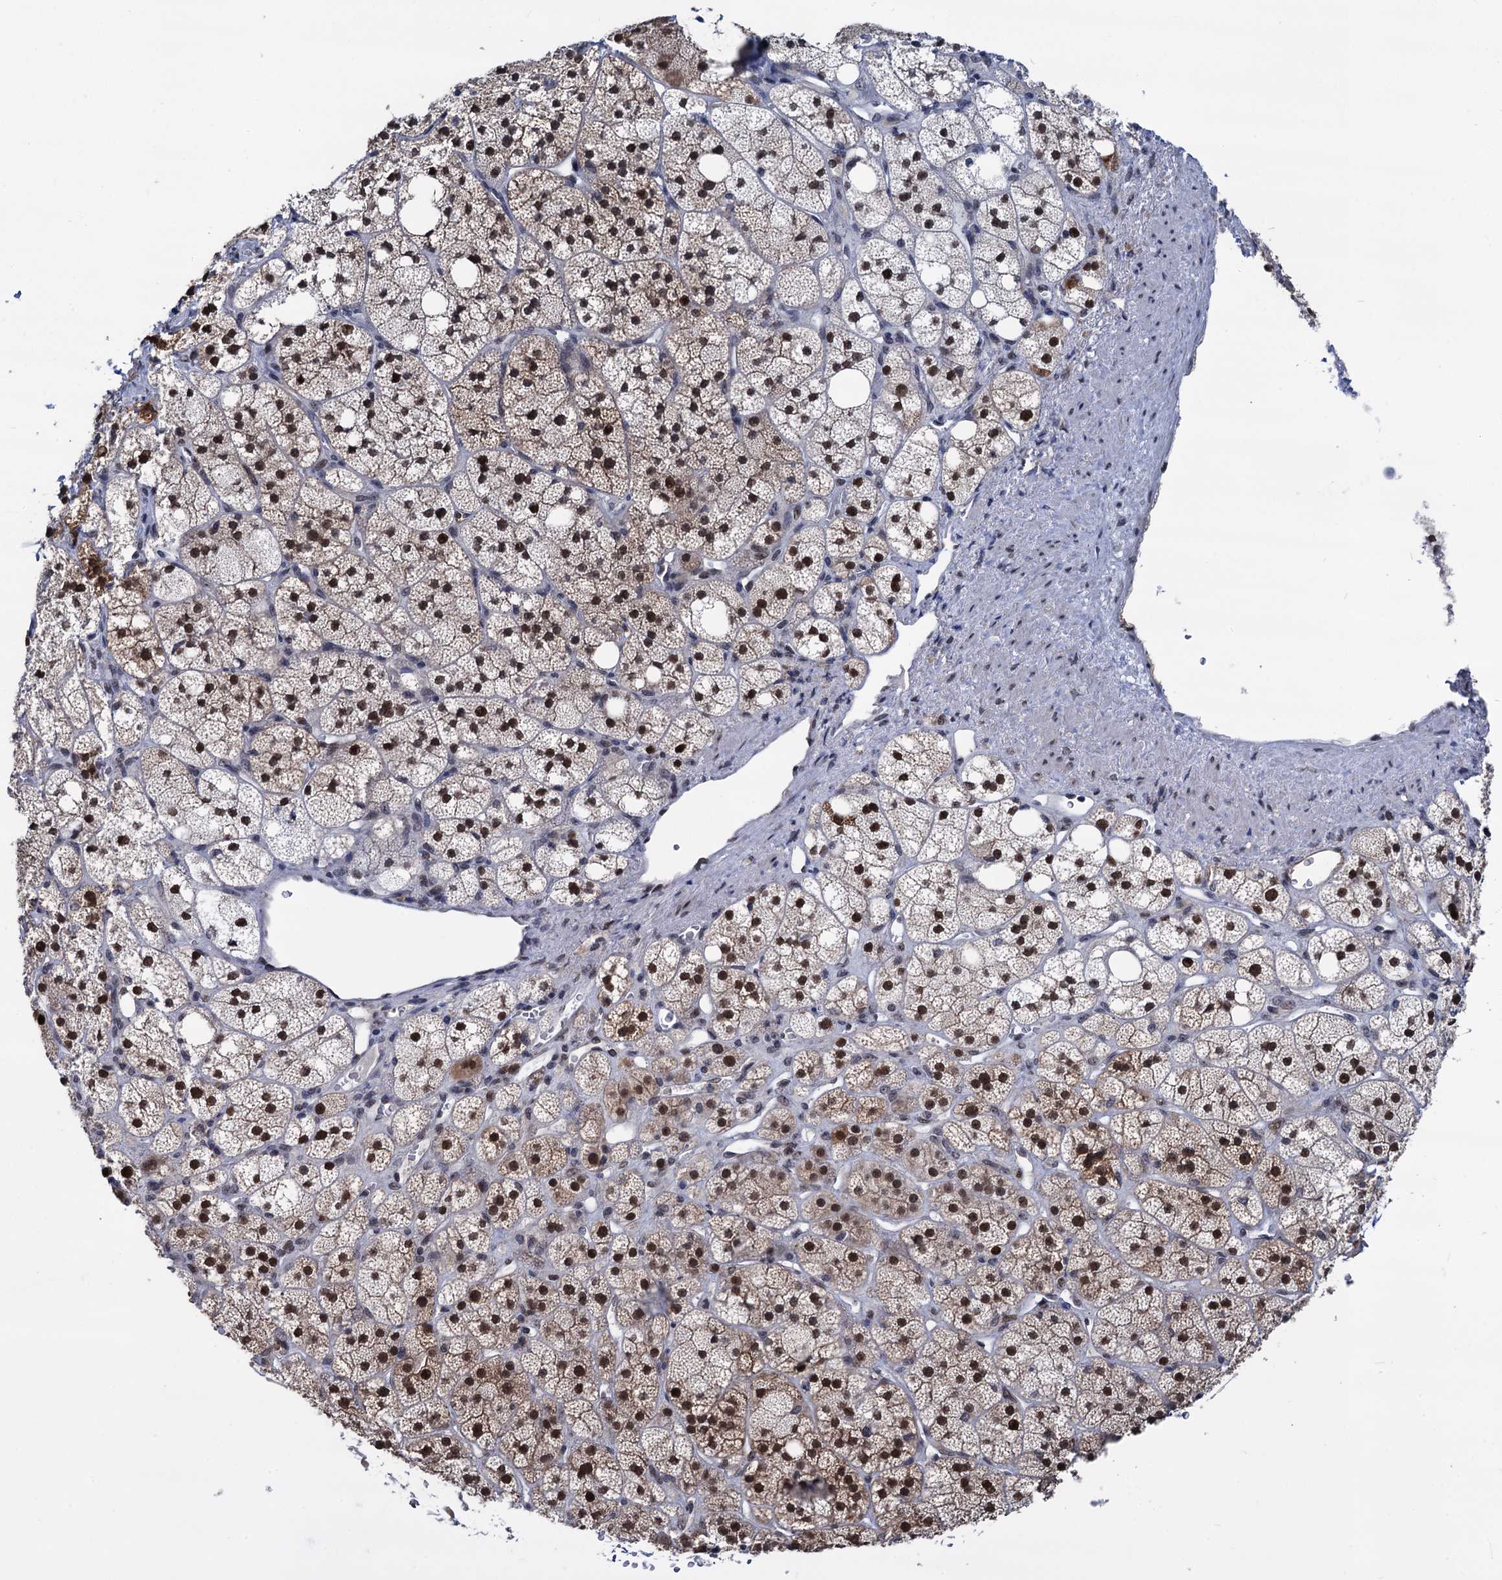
{"staining": {"intensity": "strong", "quantity": ">75%", "location": "nuclear"}, "tissue": "adrenal gland", "cell_type": "Glandular cells", "image_type": "normal", "snomed": [{"axis": "morphology", "description": "Normal tissue, NOS"}, {"axis": "topography", "description": "Adrenal gland"}], "caption": "A high amount of strong nuclear staining is present in approximately >75% of glandular cells in normal adrenal gland.", "gene": "GALNT11", "patient": {"sex": "male", "age": 61}}